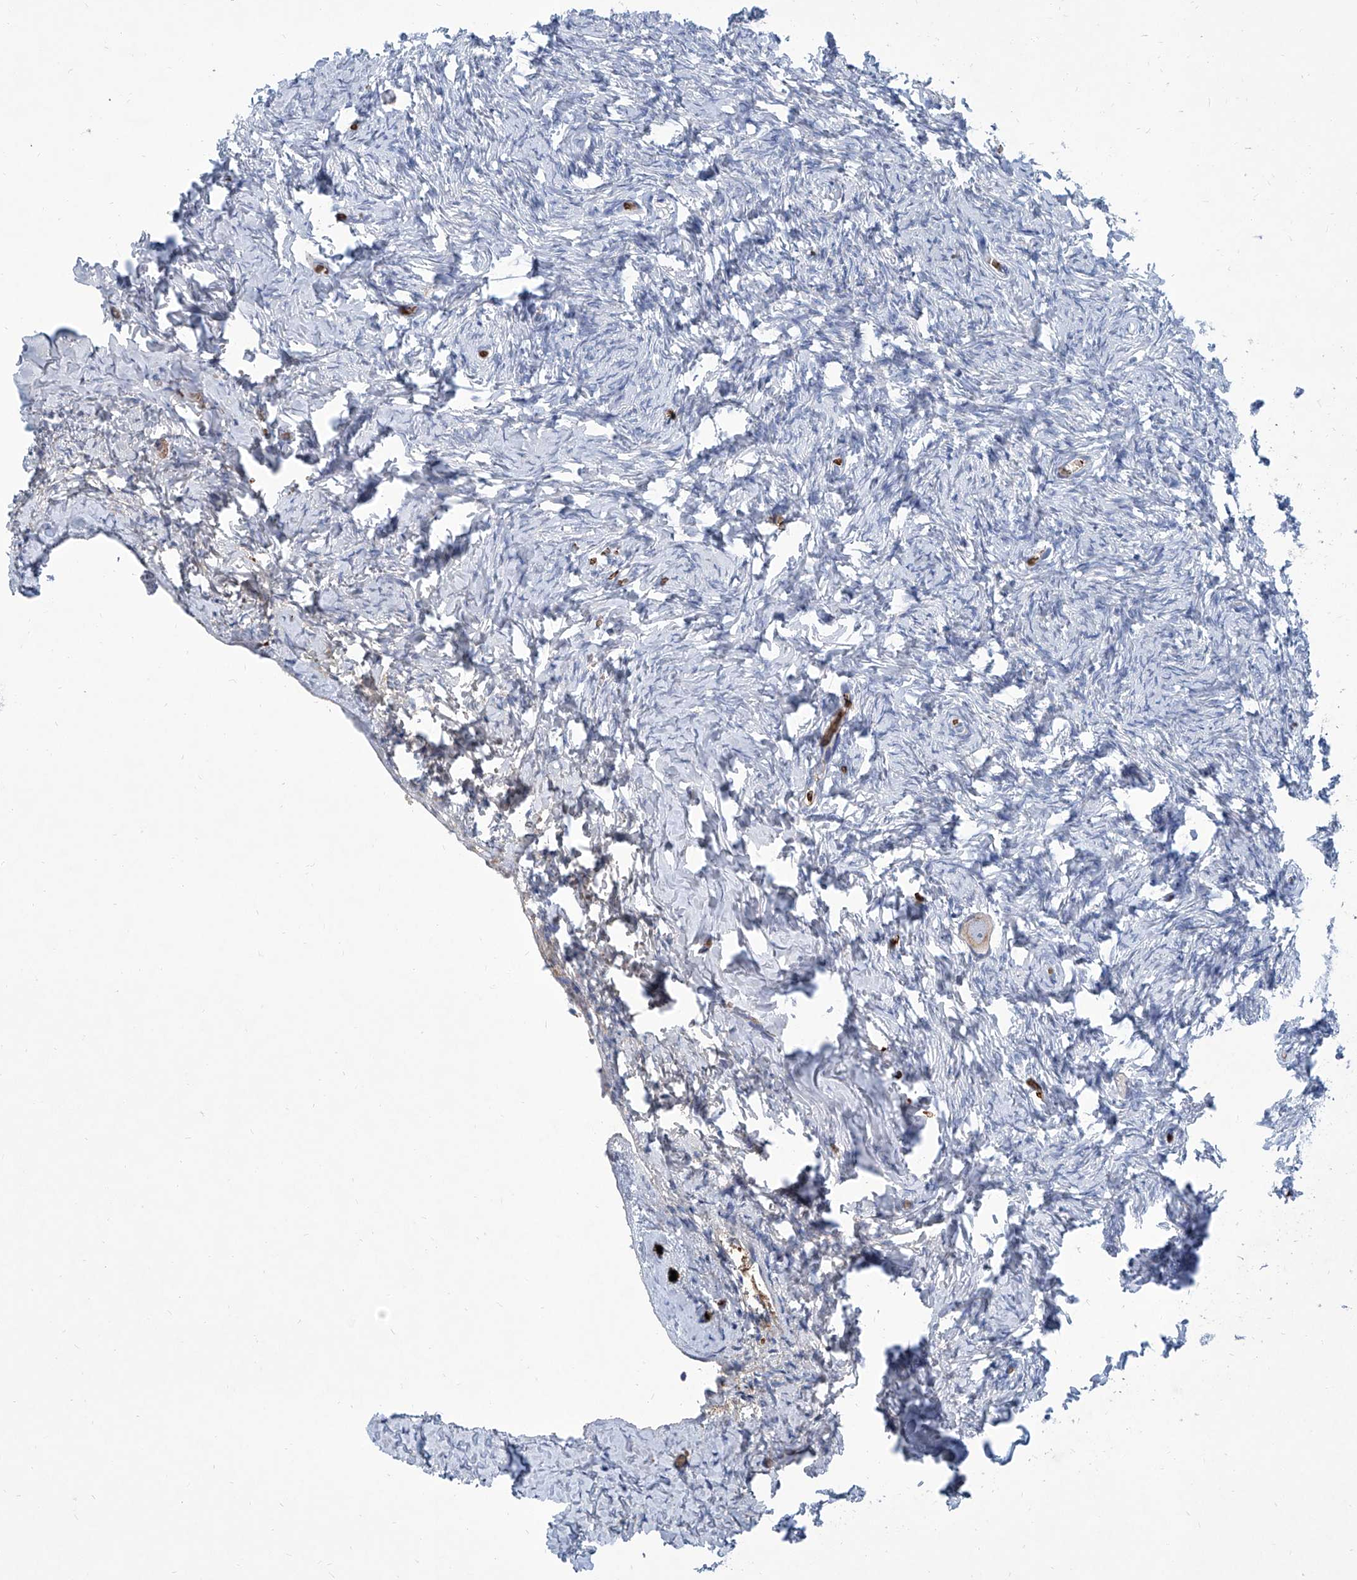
{"staining": {"intensity": "negative", "quantity": "none", "location": "none"}, "tissue": "ovary", "cell_type": "Follicle cells", "image_type": "normal", "snomed": [{"axis": "morphology", "description": "Normal tissue, NOS"}, {"axis": "topography", "description": "Ovary"}], "caption": "Normal ovary was stained to show a protein in brown. There is no significant expression in follicle cells.", "gene": "FPR2", "patient": {"sex": "female", "age": 27}}